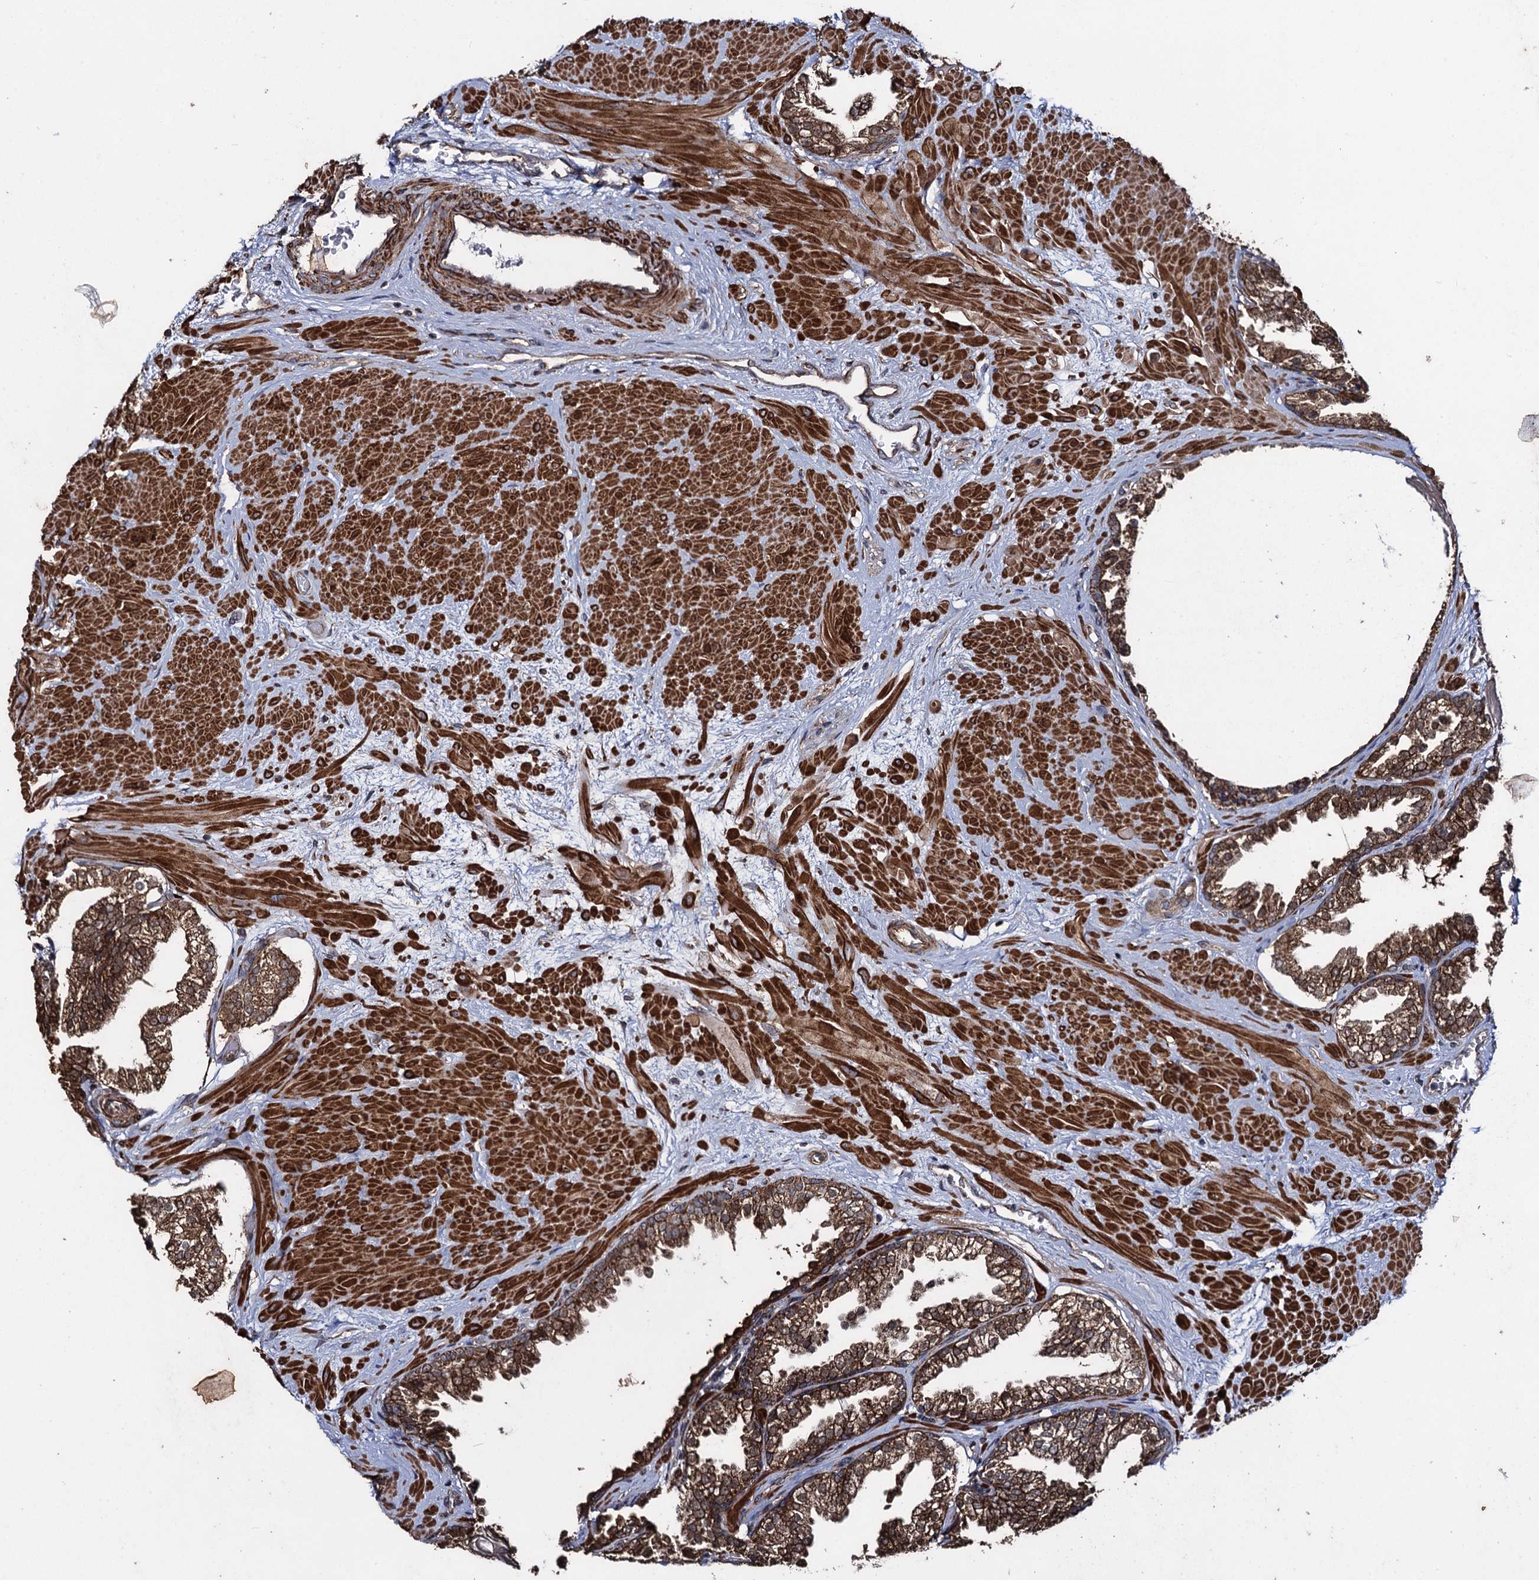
{"staining": {"intensity": "strong", "quantity": ">75%", "location": "cytoplasmic/membranous"}, "tissue": "prostate", "cell_type": "Glandular cells", "image_type": "normal", "snomed": [{"axis": "morphology", "description": "Normal tissue, NOS"}, {"axis": "topography", "description": "Prostate"}], "caption": "Brown immunohistochemical staining in unremarkable prostate reveals strong cytoplasmic/membranous positivity in about >75% of glandular cells.", "gene": "HAUS1", "patient": {"sex": "male", "age": 48}}